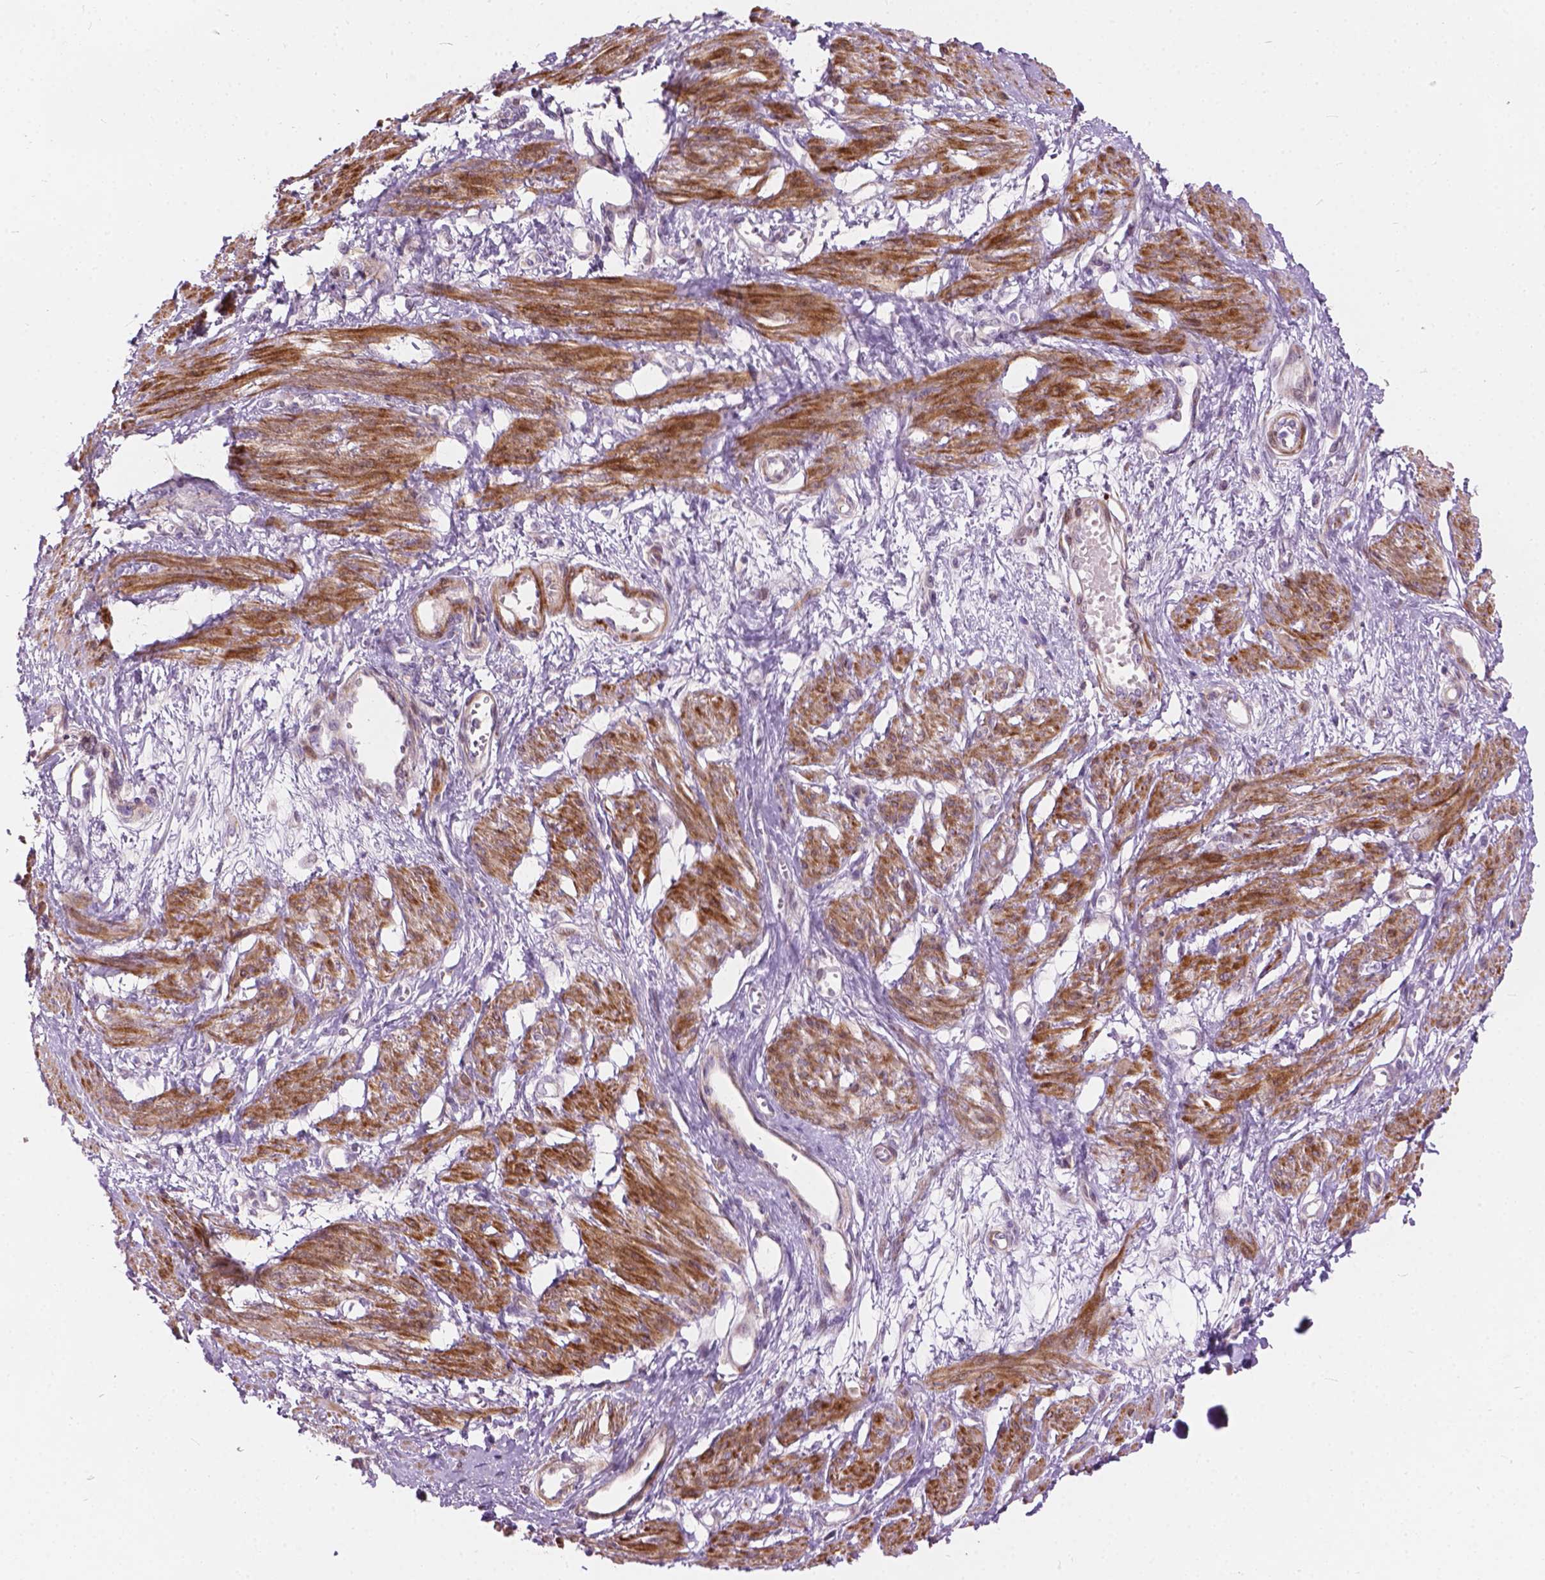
{"staining": {"intensity": "strong", "quantity": "25%-75%", "location": "cytoplasmic/membranous"}, "tissue": "smooth muscle", "cell_type": "Smooth muscle cells", "image_type": "normal", "snomed": [{"axis": "morphology", "description": "Normal tissue, NOS"}, {"axis": "topography", "description": "Smooth muscle"}, {"axis": "topography", "description": "Uterus"}], "caption": "Immunohistochemistry photomicrograph of normal smooth muscle: smooth muscle stained using immunohistochemistry (IHC) reveals high levels of strong protein expression localized specifically in the cytoplasmic/membranous of smooth muscle cells, appearing as a cytoplasmic/membranous brown color.", "gene": "MORN1", "patient": {"sex": "female", "age": 39}}